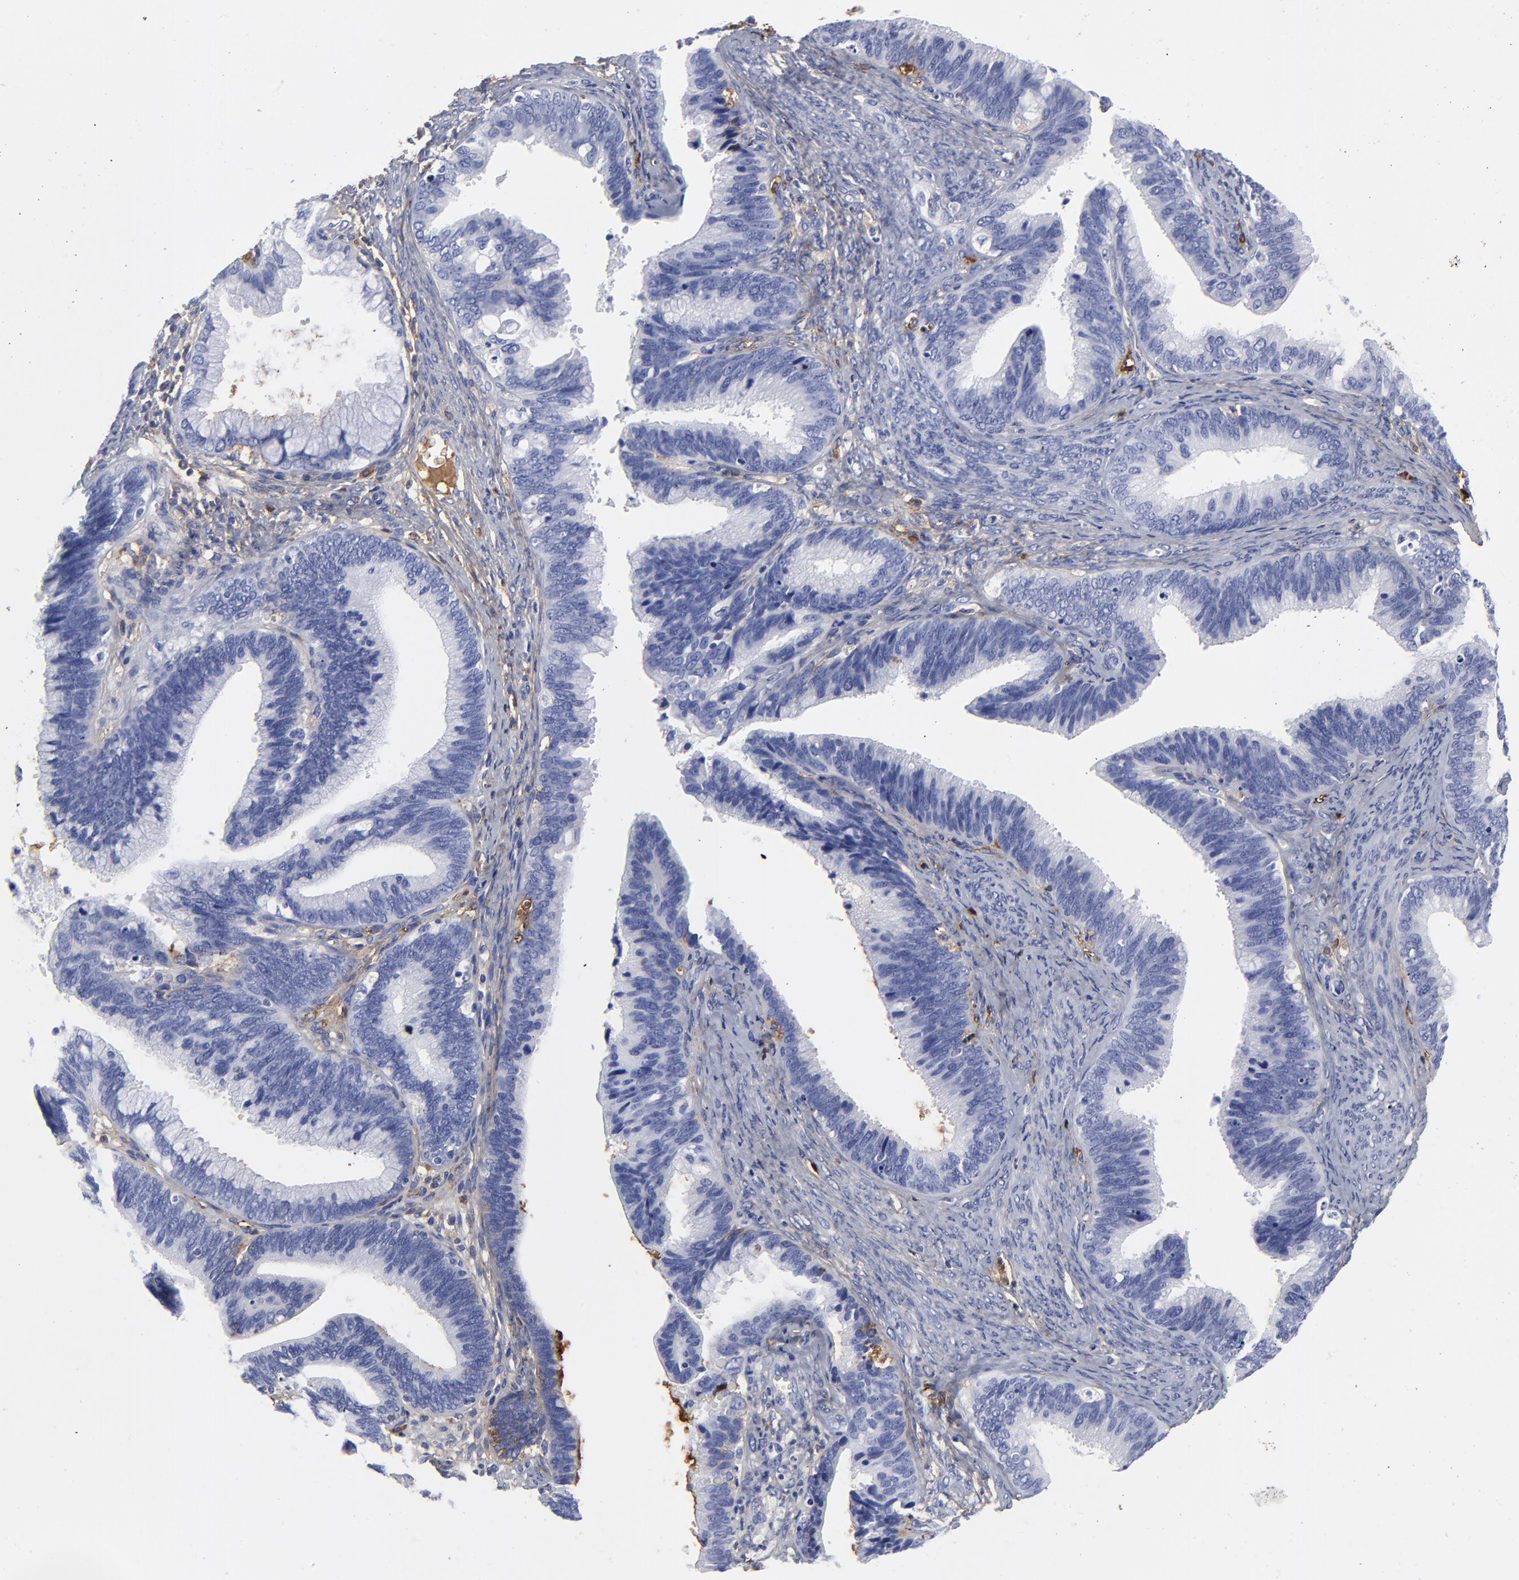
{"staining": {"intensity": "negative", "quantity": "none", "location": "none"}, "tissue": "cervical cancer", "cell_type": "Tumor cells", "image_type": "cancer", "snomed": [{"axis": "morphology", "description": "Adenocarcinoma, NOS"}, {"axis": "topography", "description": "Cervix"}], "caption": "IHC micrograph of cervical adenocarcinoma stained for a protein (brown), which shows no staining in tumor cells.", "gene": "DCN", "patient": {"sex": "female", "age": 47}}